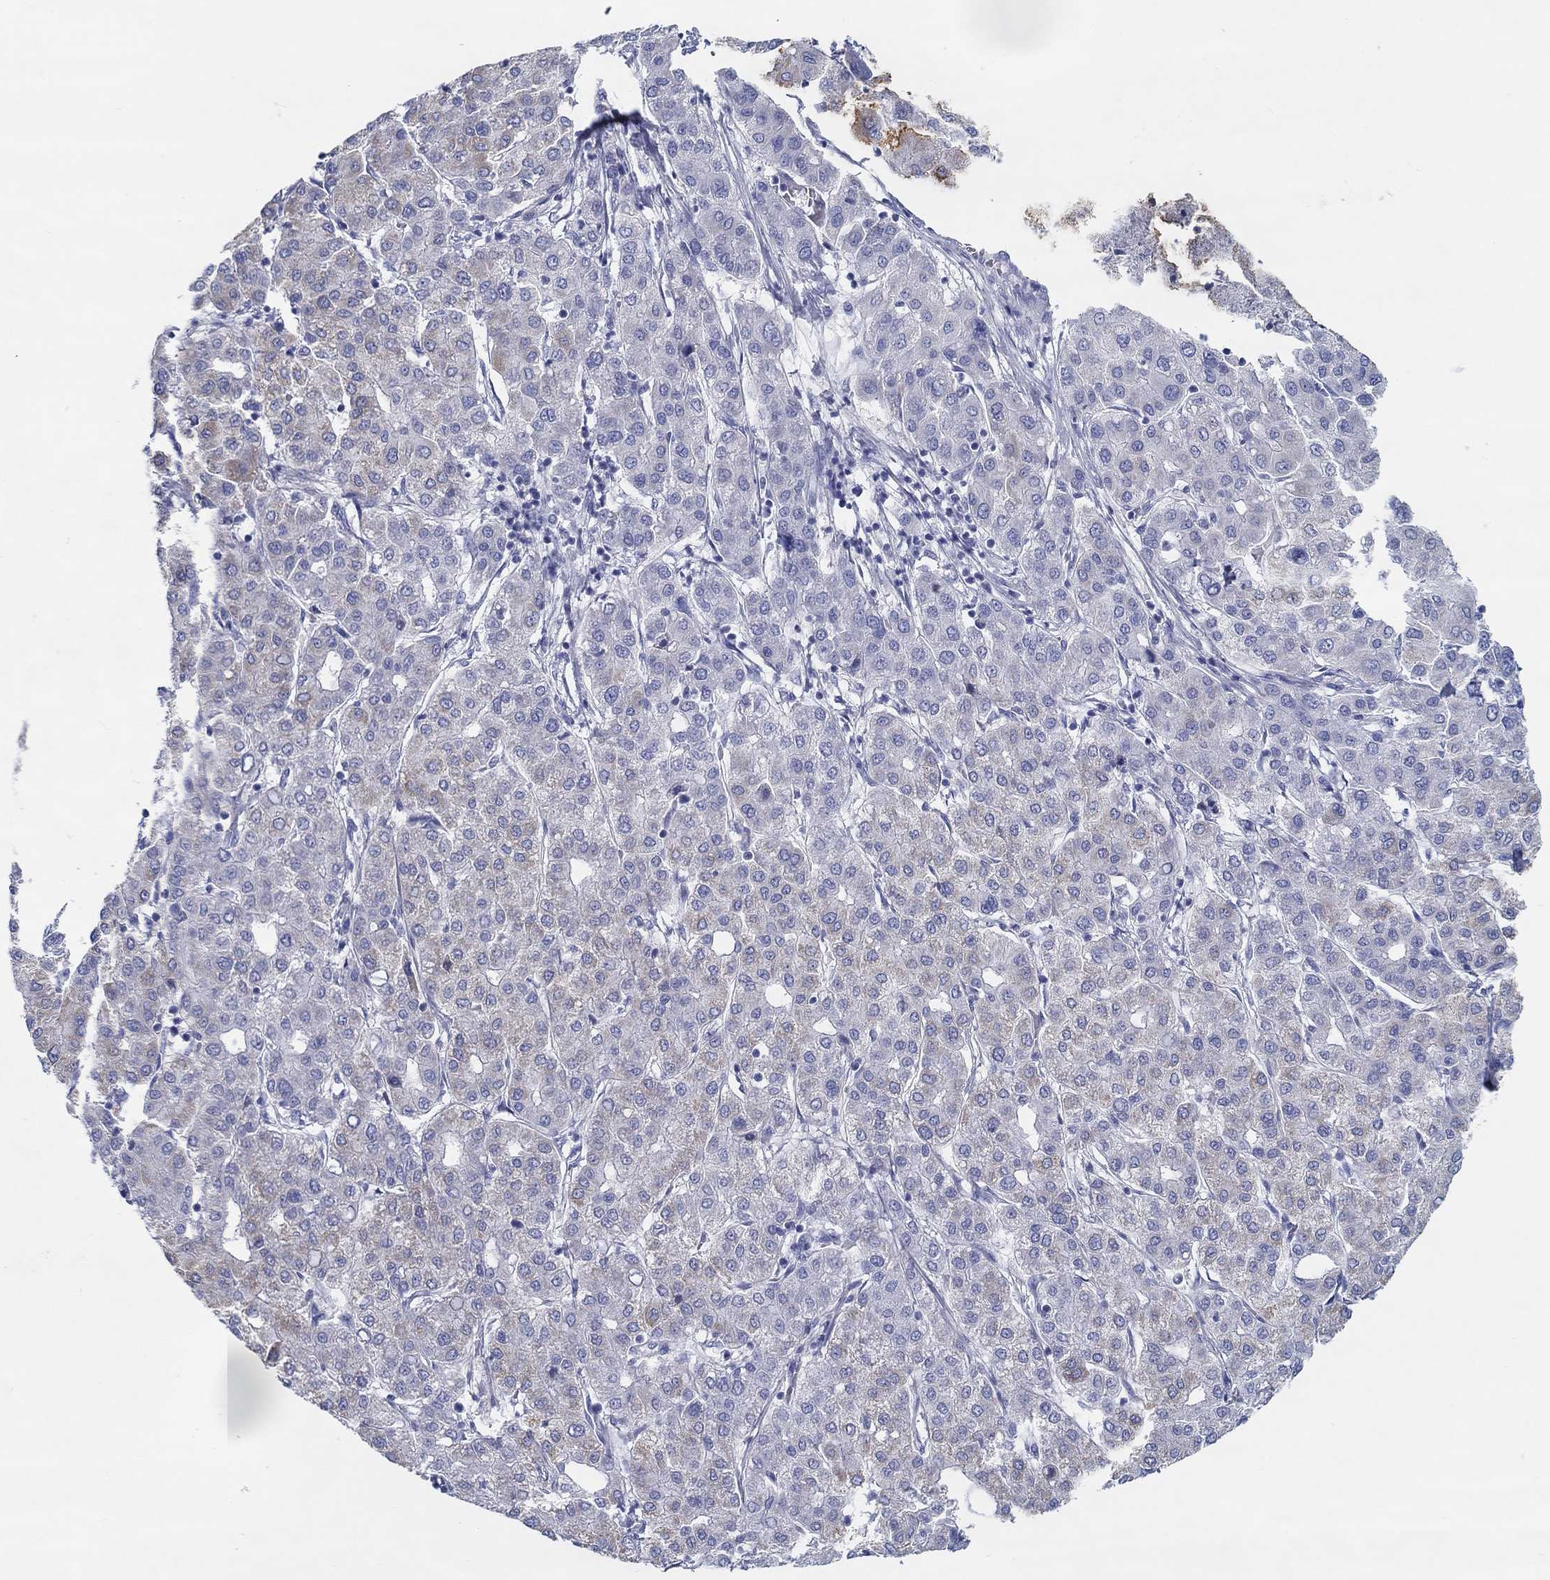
{"staining": {"intensity": "negative", "quantity": "none", "location": "none"}, "tissue": "liver cancer", "cell_type": "Tumor cells", "image_type": "cancer", "snomed": [{"axis": "morphology", "description": "Carcinoma, Hepatocellular, NOS"}, {"axis": "topography", "description": "Liver"}], "caption": "Hepatocellular carcinoma (liver) stained for a protein using immunohistochemistry (IHC) demonstrates no expression tumor cells.", "gene": "HAPLN4", "patient": {"sex": "male", "age": 65}}